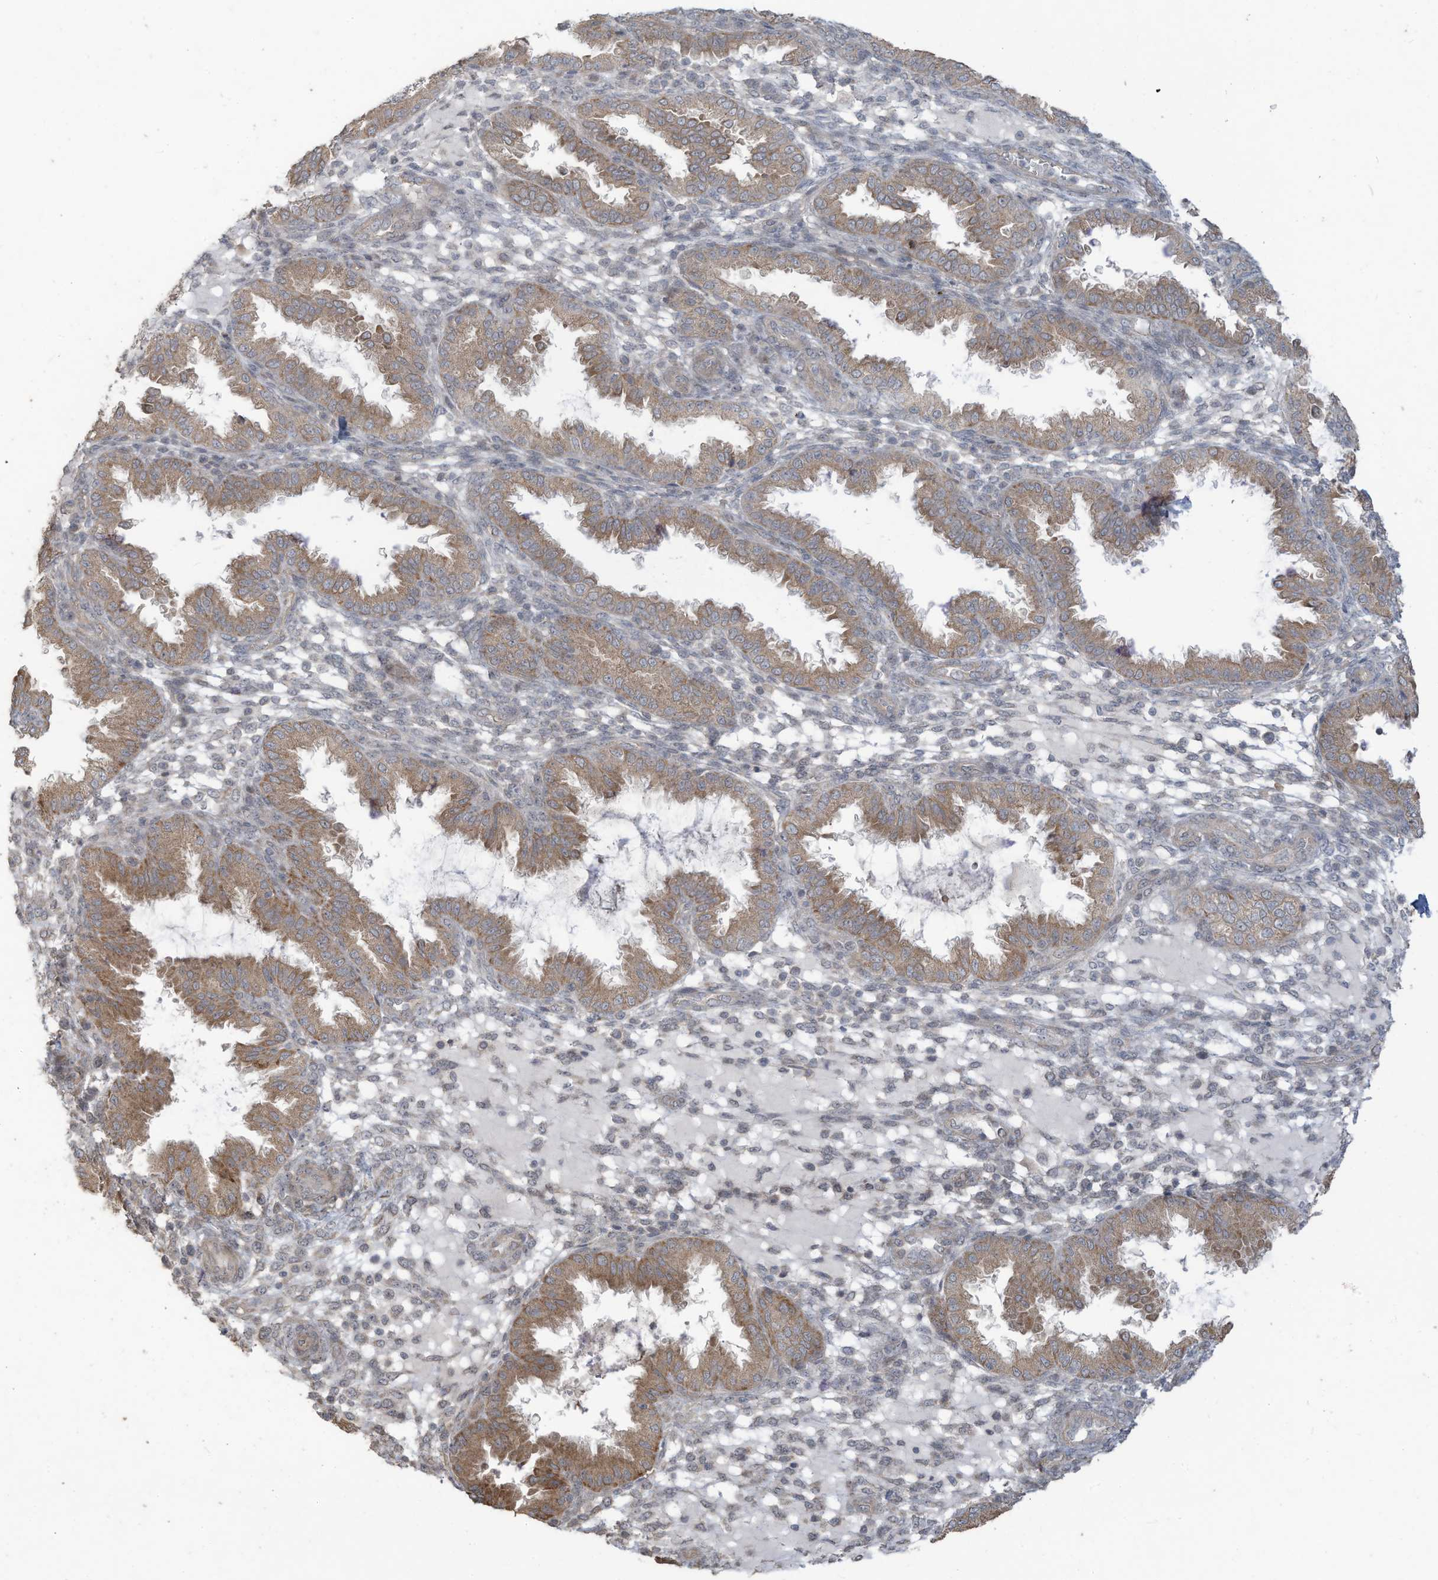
{"staining": {"intensity": "negative", "quantity": "none", "location": "none"}, "tissue": "endometrium", "cell_type": "Cells in endometrial stroma", "image_type": "normal", "snomed": [{"axis": "morphology", "description": "Normal tissue, NOS"}, {"axis": "topography", "description": "Endometrium"}], "caption": "A micrograph of endometrium stained for a protein exhibits no brown staining in cells in endometrial stroma.", "gene": "MAGIX", "patient": {"sex": "female", "age": 33}}